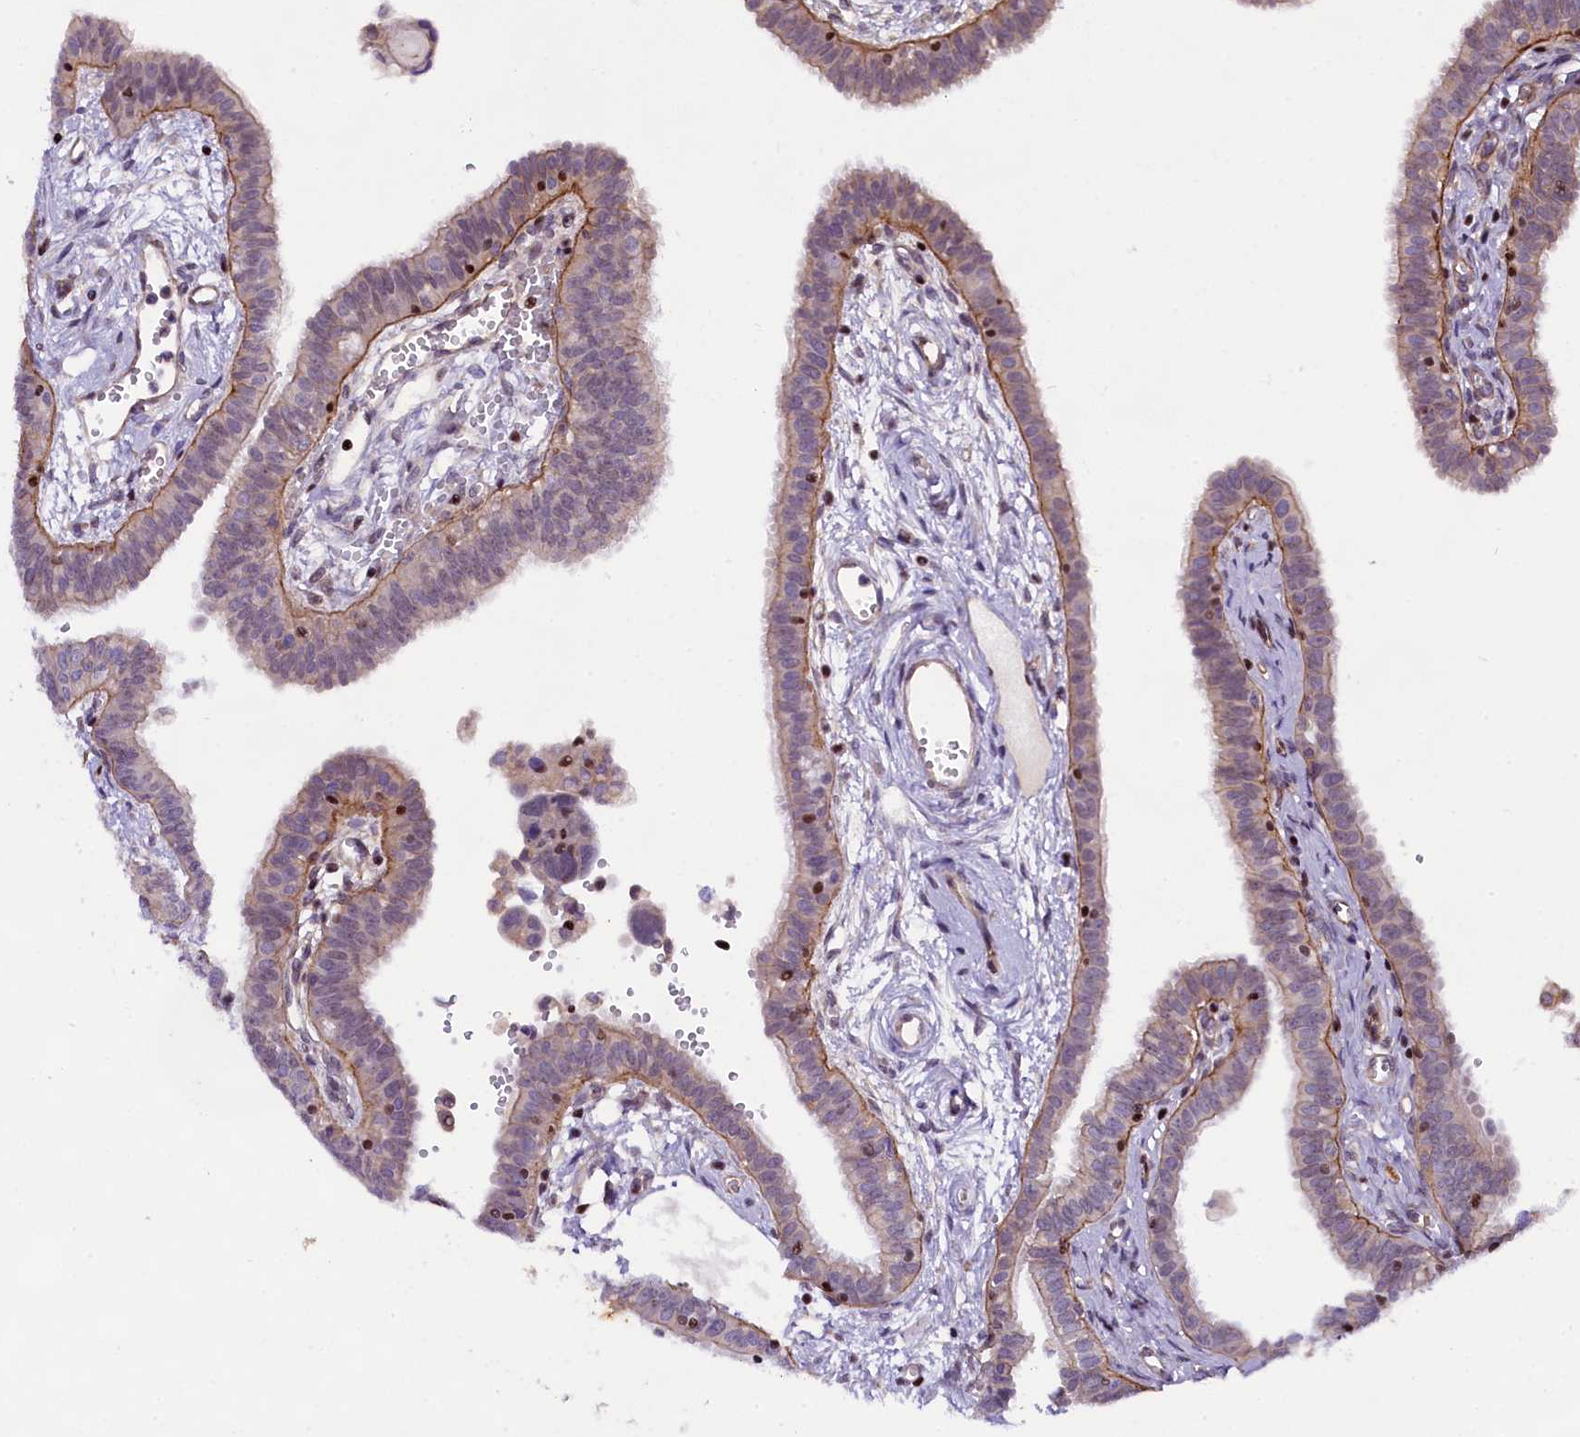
{"staining": {"intensity": "moderate", "quantity": "<25%", "location": "cytoplasmic/membranous"}, "tissue": "fallopian tube", "cell_type": "Glandular cells", "image_type": "normal", "snomed": [{"axis": "morphology", "description": "Normal tissue, NOS"}, {"axis": "morphology", "description": "Carcinoma, NOS"}, {"axis": "topography", "description": "Fallopian tube"}, {"axis": "topography", "description": "Ovary"}], "caption": "DAB (3,3'-diaminobenzidine) immunohistochemical staining of benign fallopian tube shows moderate cytoplasmic/membranous protein staining in about <25% of glandular cells.", "gene": "SP4", "patient": {"sex": "female", "age": 59}}